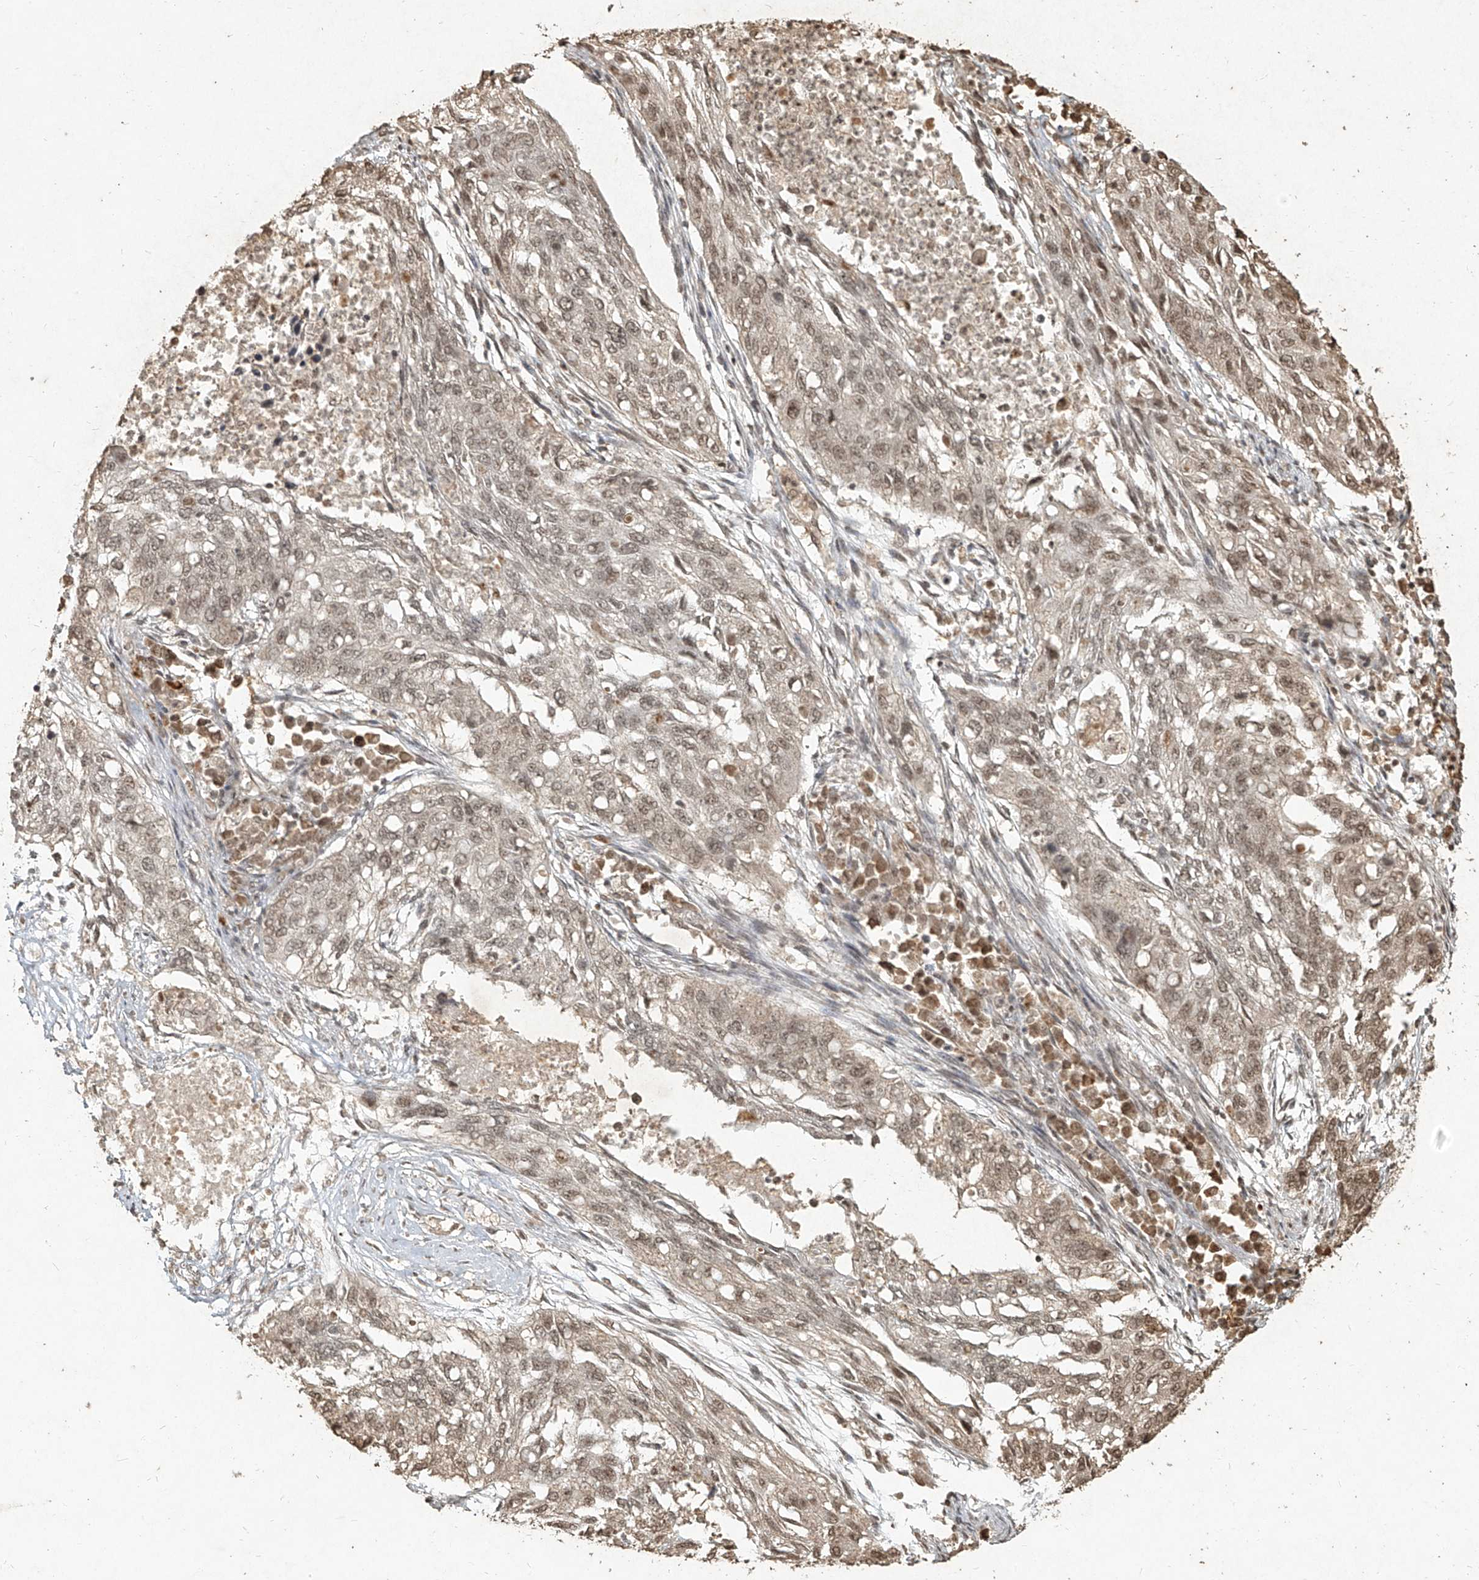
{"staining": {"intensity": "weak", "quantity": ">75%", "location": "nuclear"}, "tissue": "lung cancer", "cell_type": "Tumor cells", "image_type": "cancer", "snomed": [{"axis": "morphology", "description": "Squamous cell carcinoma, NOS"}, {"axis": "topography", "description": "Lung"}], "caption": "This is a histology image of immunohistochemistry staining of lung cancer, which shows weak positivity in the nuclear of tumor cells.", "gene": "UBE2K", "patient": {"sex": "female", "age": 63}}